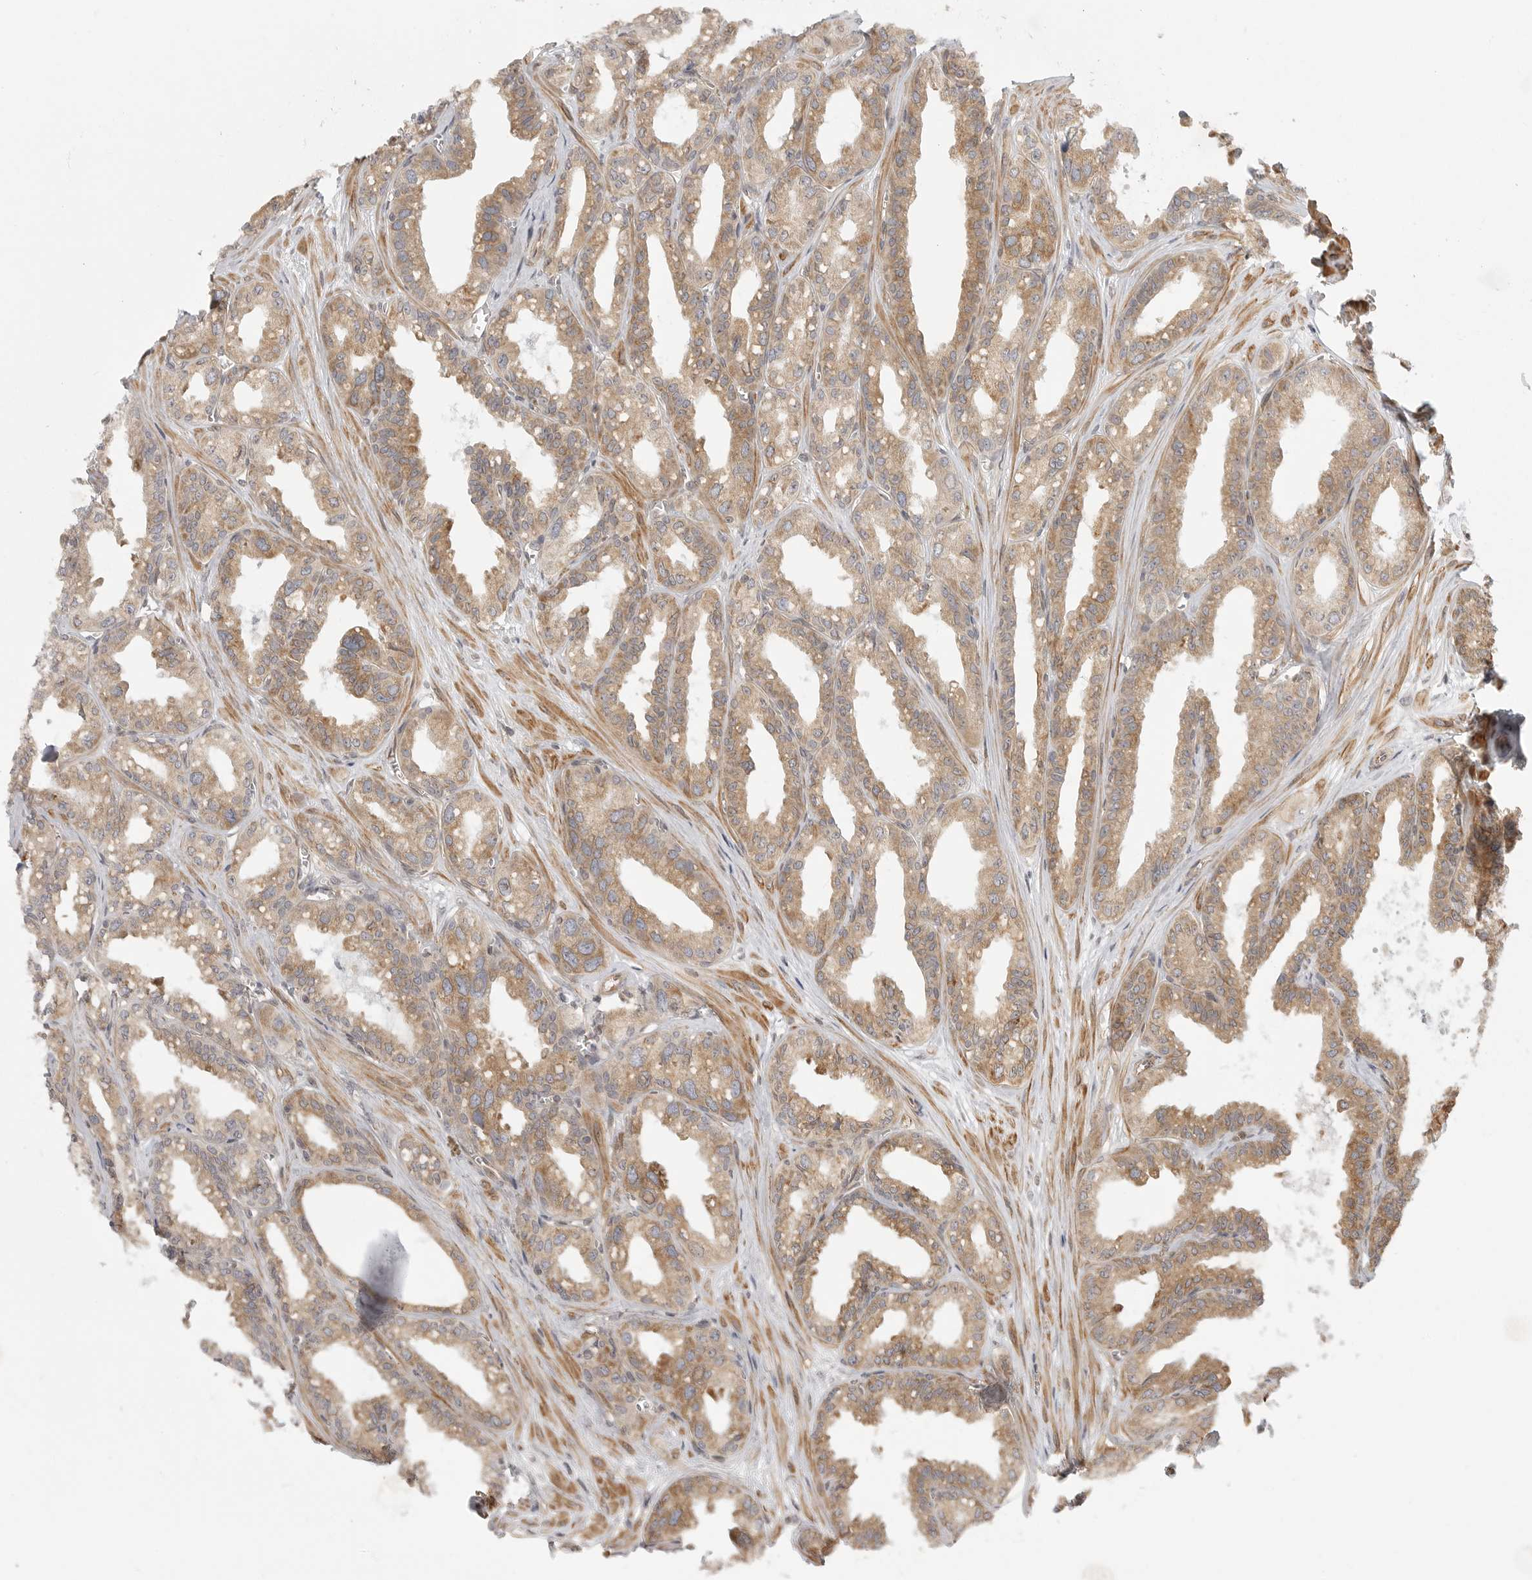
{"staining": {"intensity": "moderate", "quantity": ">75%", "location": "cytoplasmic/membranous"}, "tissue": "seminal vesicle", "cell_type": "Glandular cells", "image_type": "normal", "snomed": [{"axis": "morphology", "description": "Normal tissue, NOS"}, {"axis": "topography", "description": "Prostate"}, {"axis": "topography", "description": "Seminal veicle"}], "caption": "Seminal vesicle stained with a brown dye reveals moderate cytoplasmic/membranous positive staining in approximately >75% of glandular cells.", "gene": "CERS2", "patient": {"sex": "male", "age": 51}}